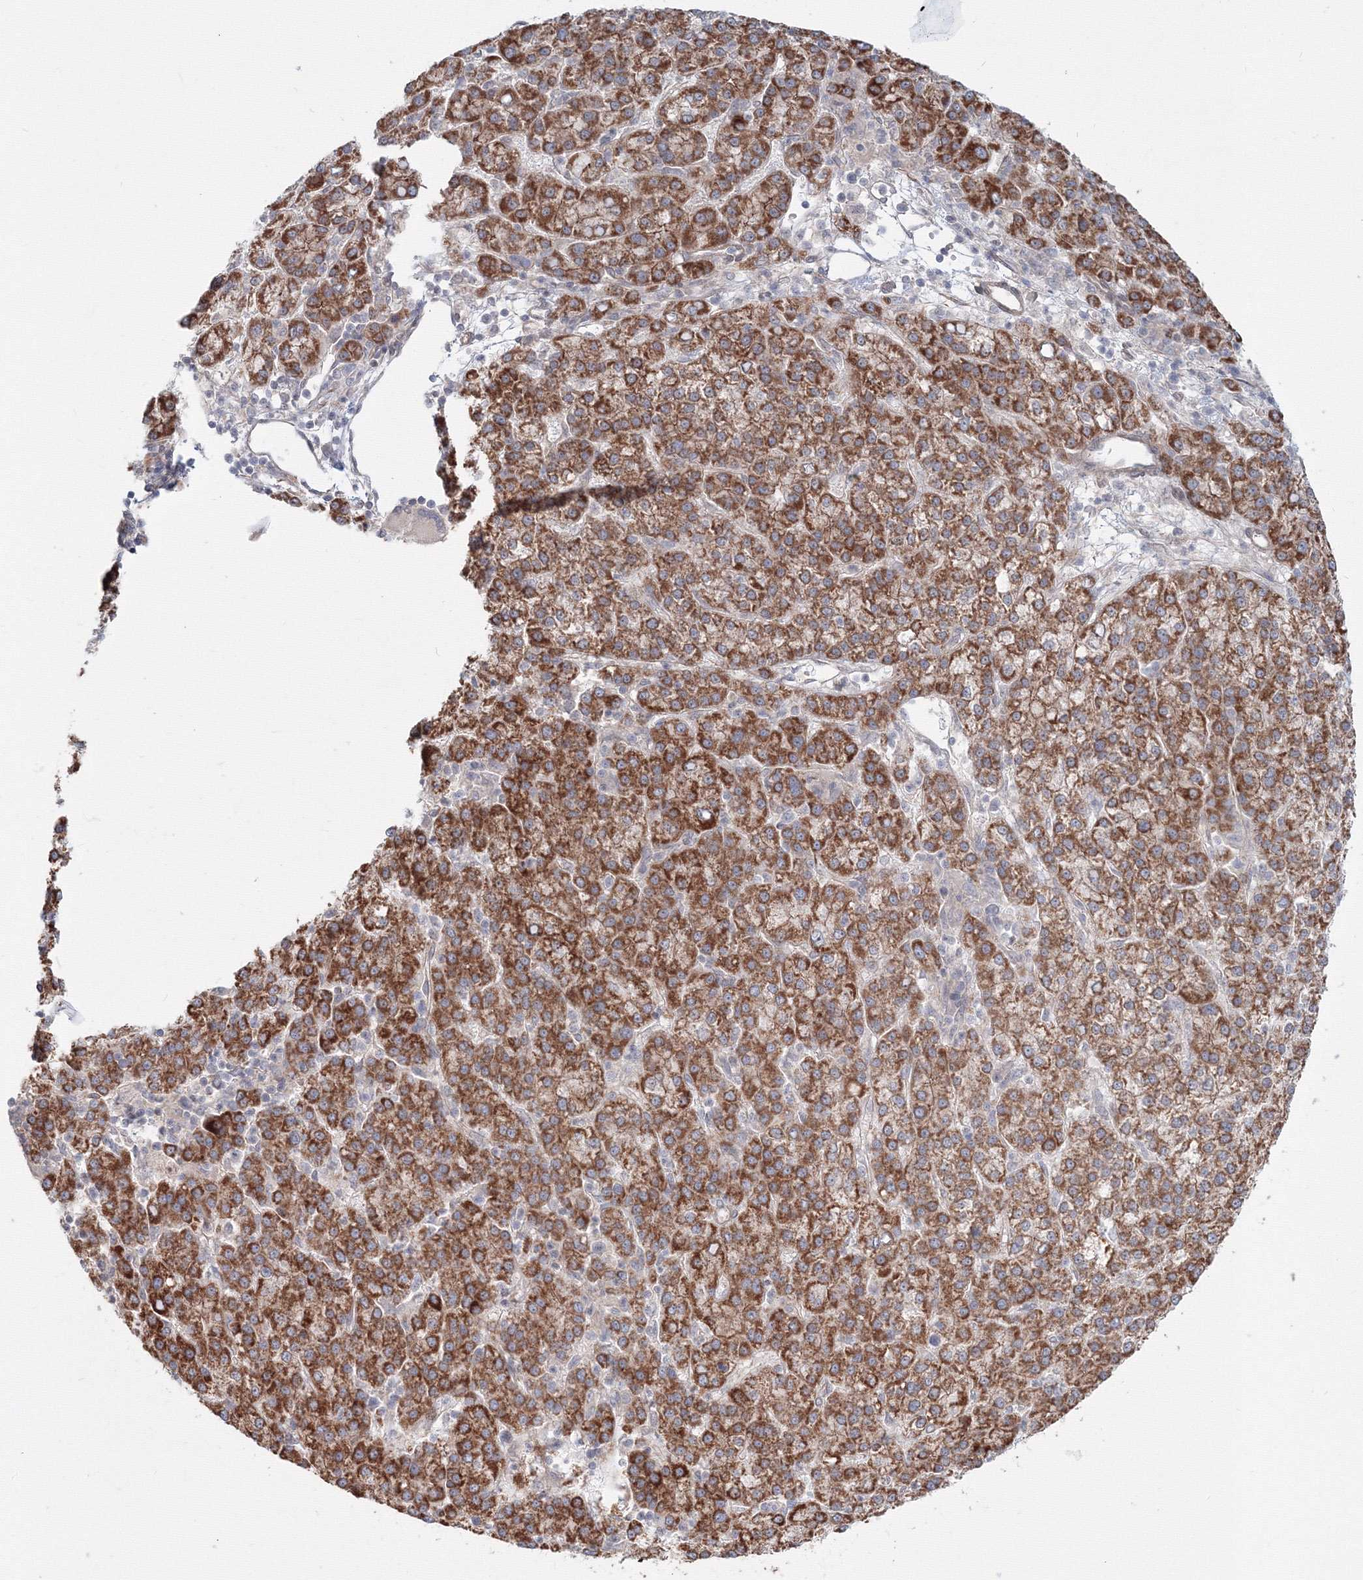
{"staining": {"intensity": "moderate", "quantity": ">75%", "location": "cytoplasmic/membranous"}, "tissue": "liver cancer", "cell_type": "Tumor cells", "image_type": "cancer", "snomed": [{"axis": "morphology", "description": "Carcinoma, Hepatocellular, NOS"}, {"axis": "topography", "description": "Liver"}], "caption": "This photomicrograph displays immunohistochemistry (IHC) staining of hepatocellular carcinoma (liver), with medium moderate cytoplasmic/membranous expression in about >75% of tumor cells.", "gene": "SH3PXD2A", "patient": {"sex": "female", "age": 58}}